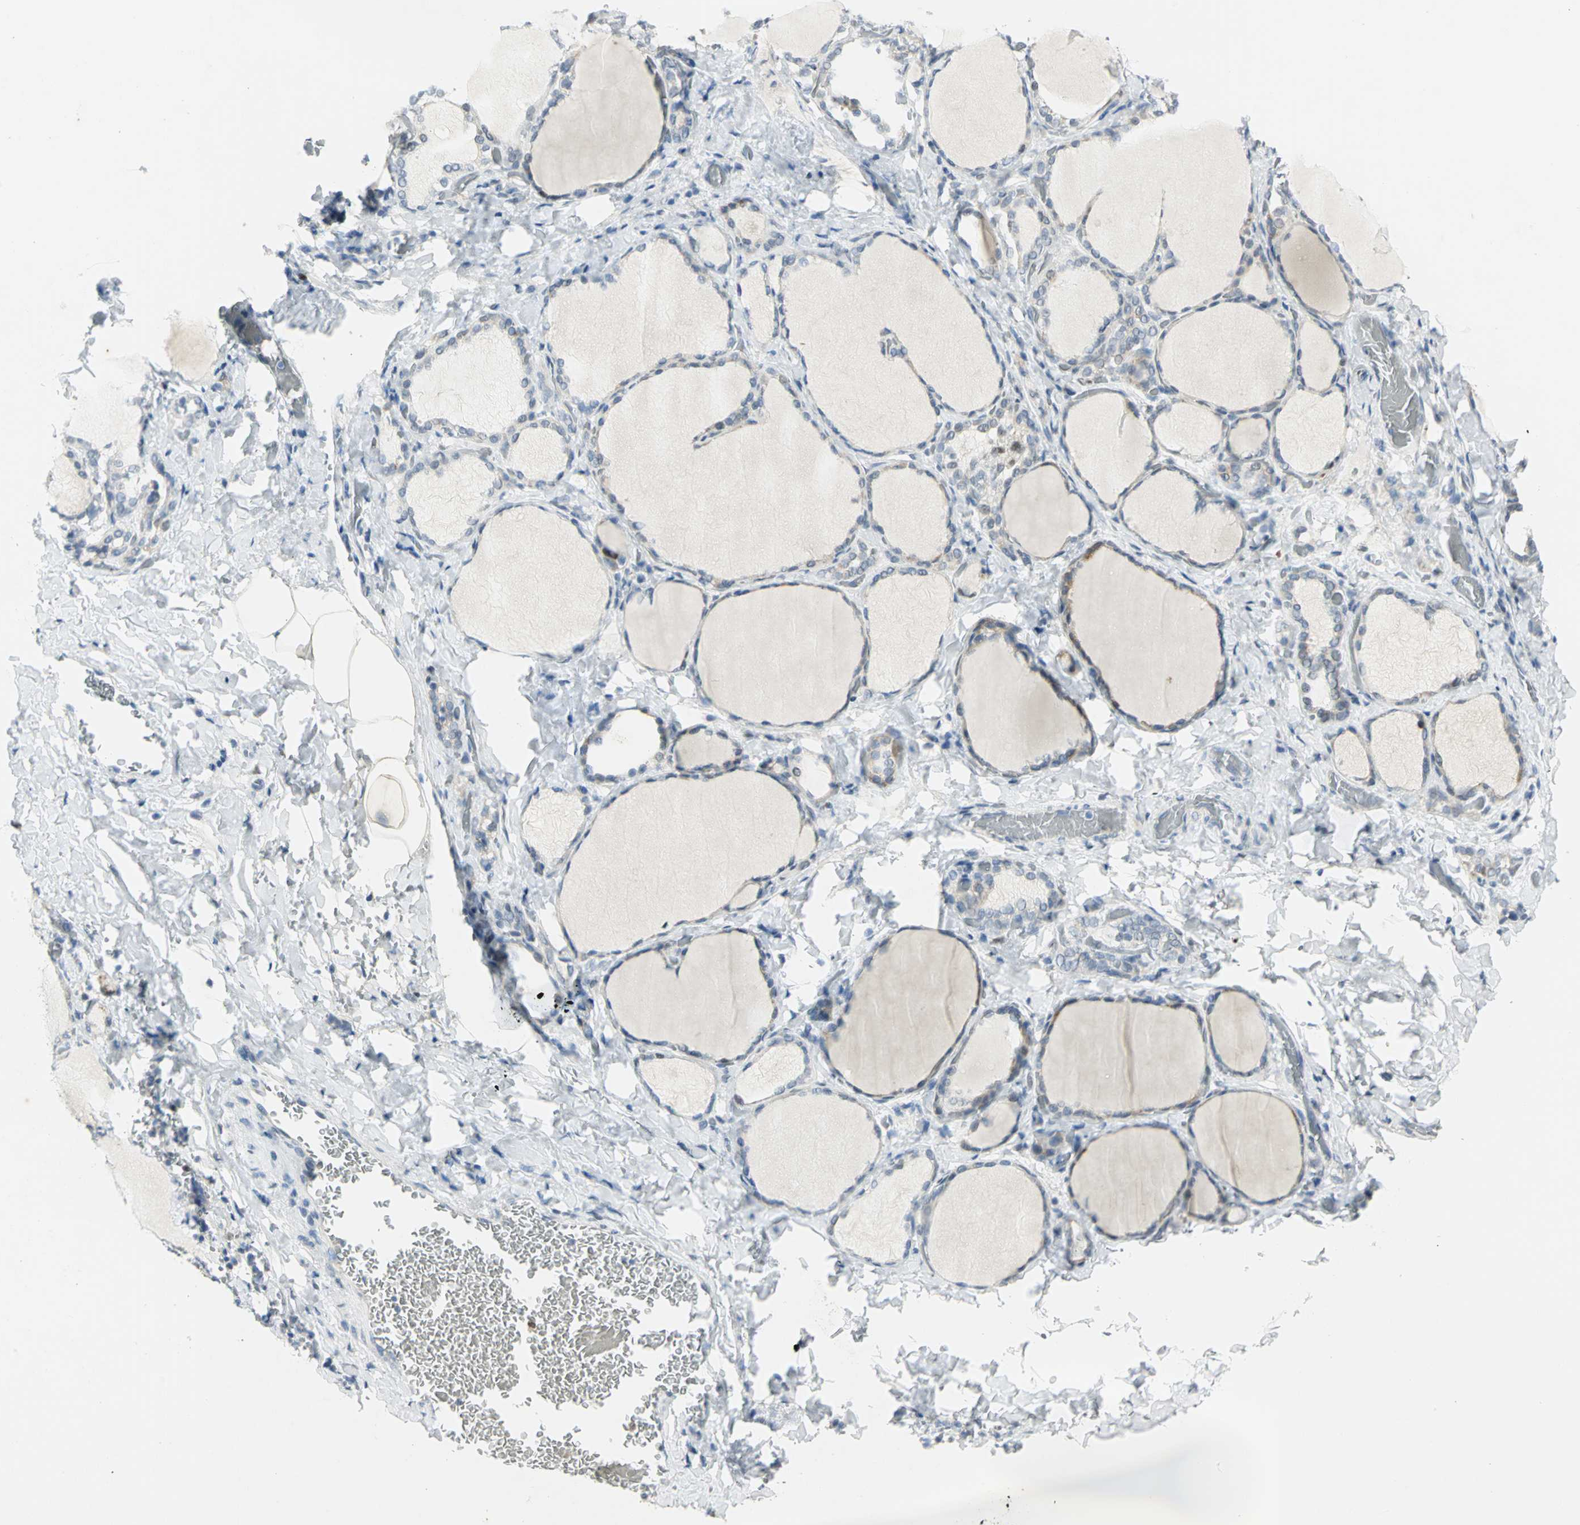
{"staining": {"intensity": "moderate", "quantity": ">75%", "location": "cytoplasmic/membranous"}, "tissue": "thyroid gland", "cell_type": "Glandular cells", "image_type": "normal", "snomed": [{"axis": "morphology", "description": "Normal tissue, NOS"}, {"axis": "morphology", "description": "Papillary adenocarcinoma, NOS"}, {"axis": "topography", "description": "Thyroid gland"}], "caption": "DAB (3,3'-diaminobenzidine) immunohistochemical staining of normal thyroid gland exhibits moderate cytoplasmic/membranous protein positivity in approximately >75% of glandular cells.", "gene": "BCL6", "patient": {"sex": "female", "age": 30}}